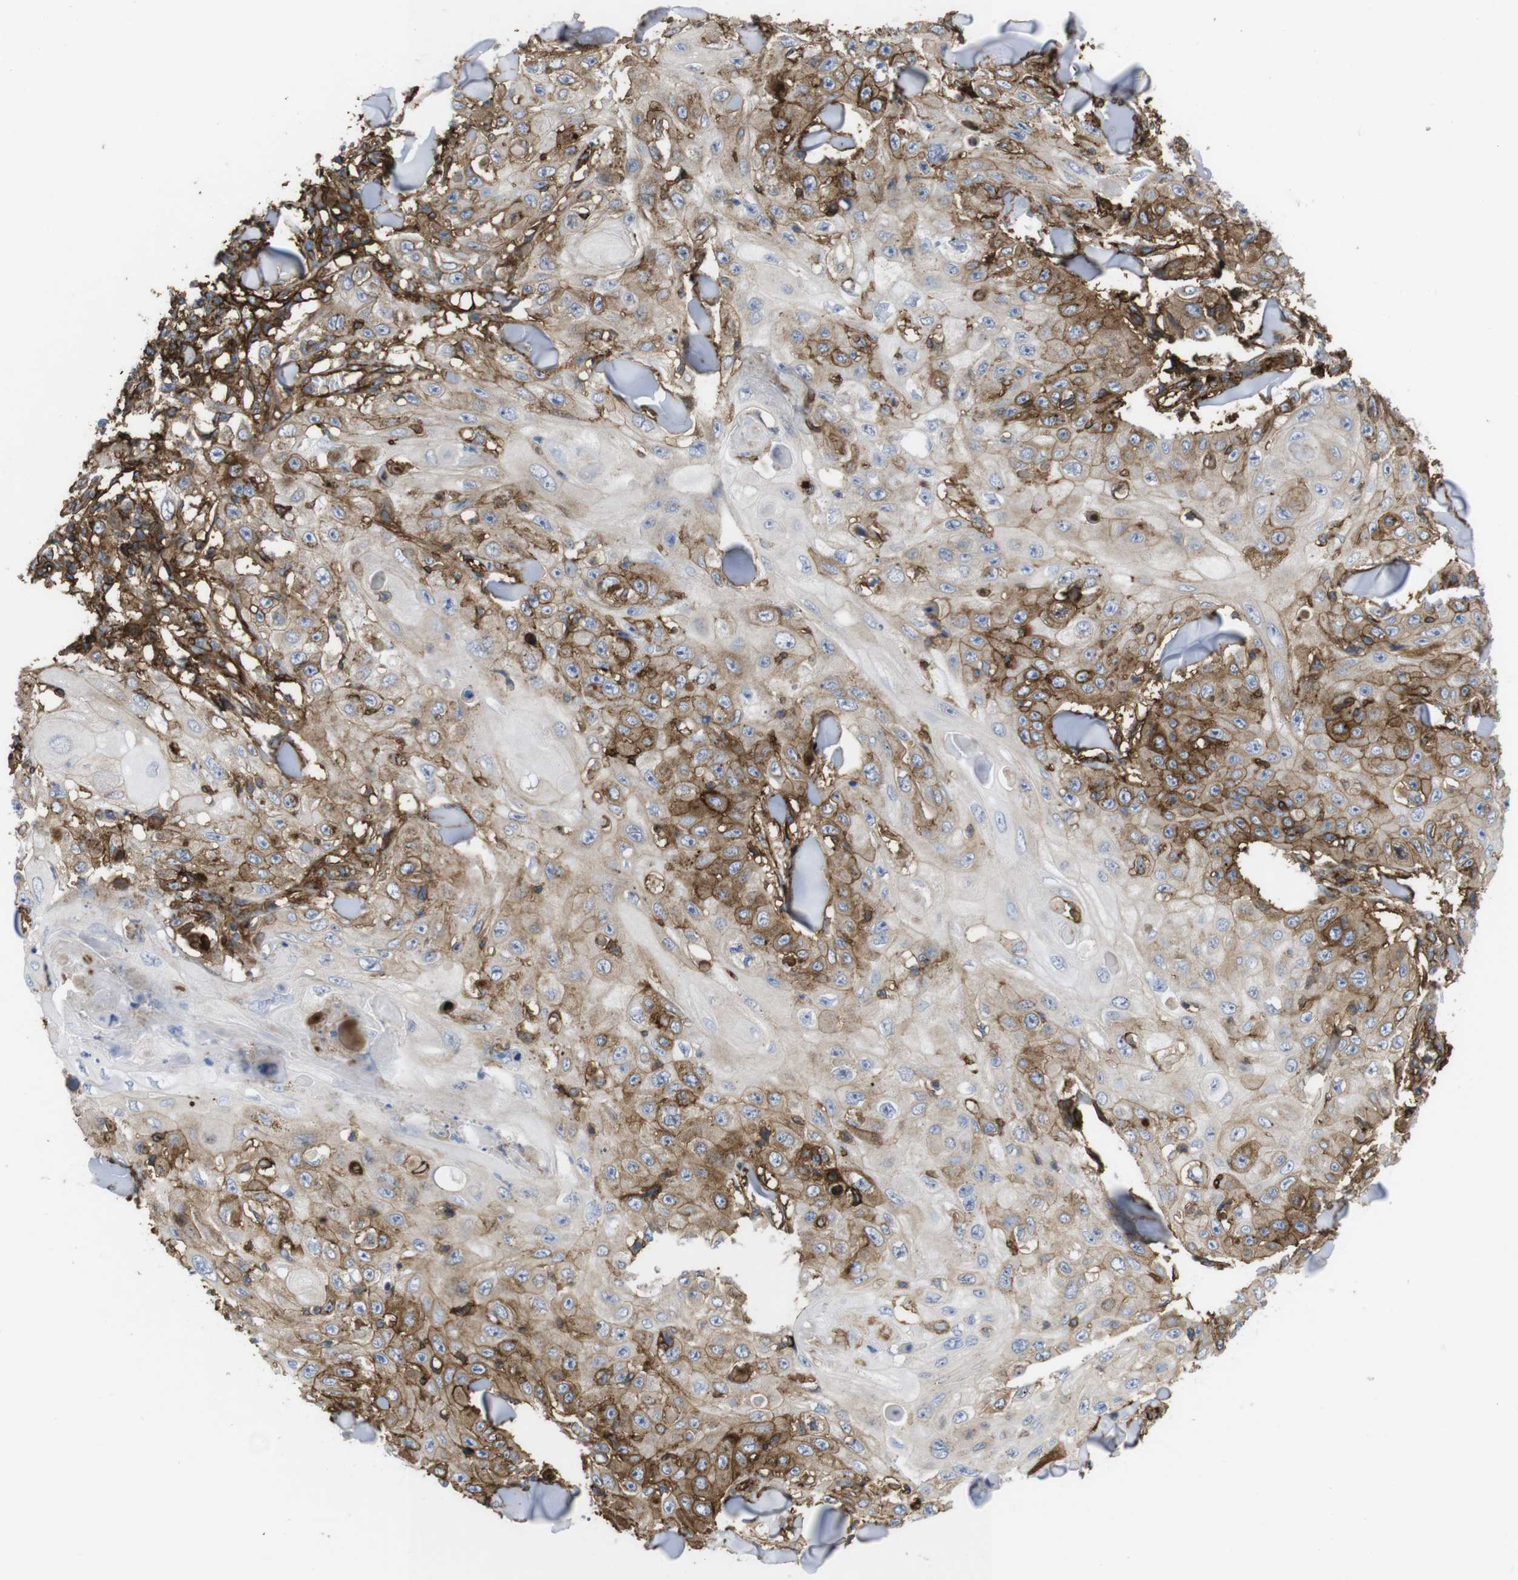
{"staining": {"intensity": "moderate", "quantity": "25%-75%", "location": "cytoplasmic/membranous"}, "tissue": "skin cancer", "cell_type": "Tumor cells", "image_type": "cancer", "snomed": [{"axis": "morphology", "description": "Squamous cell carcinoma, NOS"}, {"axis": "topography", "description": "Skin"}], "caption": "Squamous cell carcinoma (skin) was stained to show a protein in brown. There is medium levels of moderate cytoplasmic/membranous positivity in approximately 25%-75% of tumor cells.", "gene": "CCR6", "patient": {"sex": "male", "age": 86}}